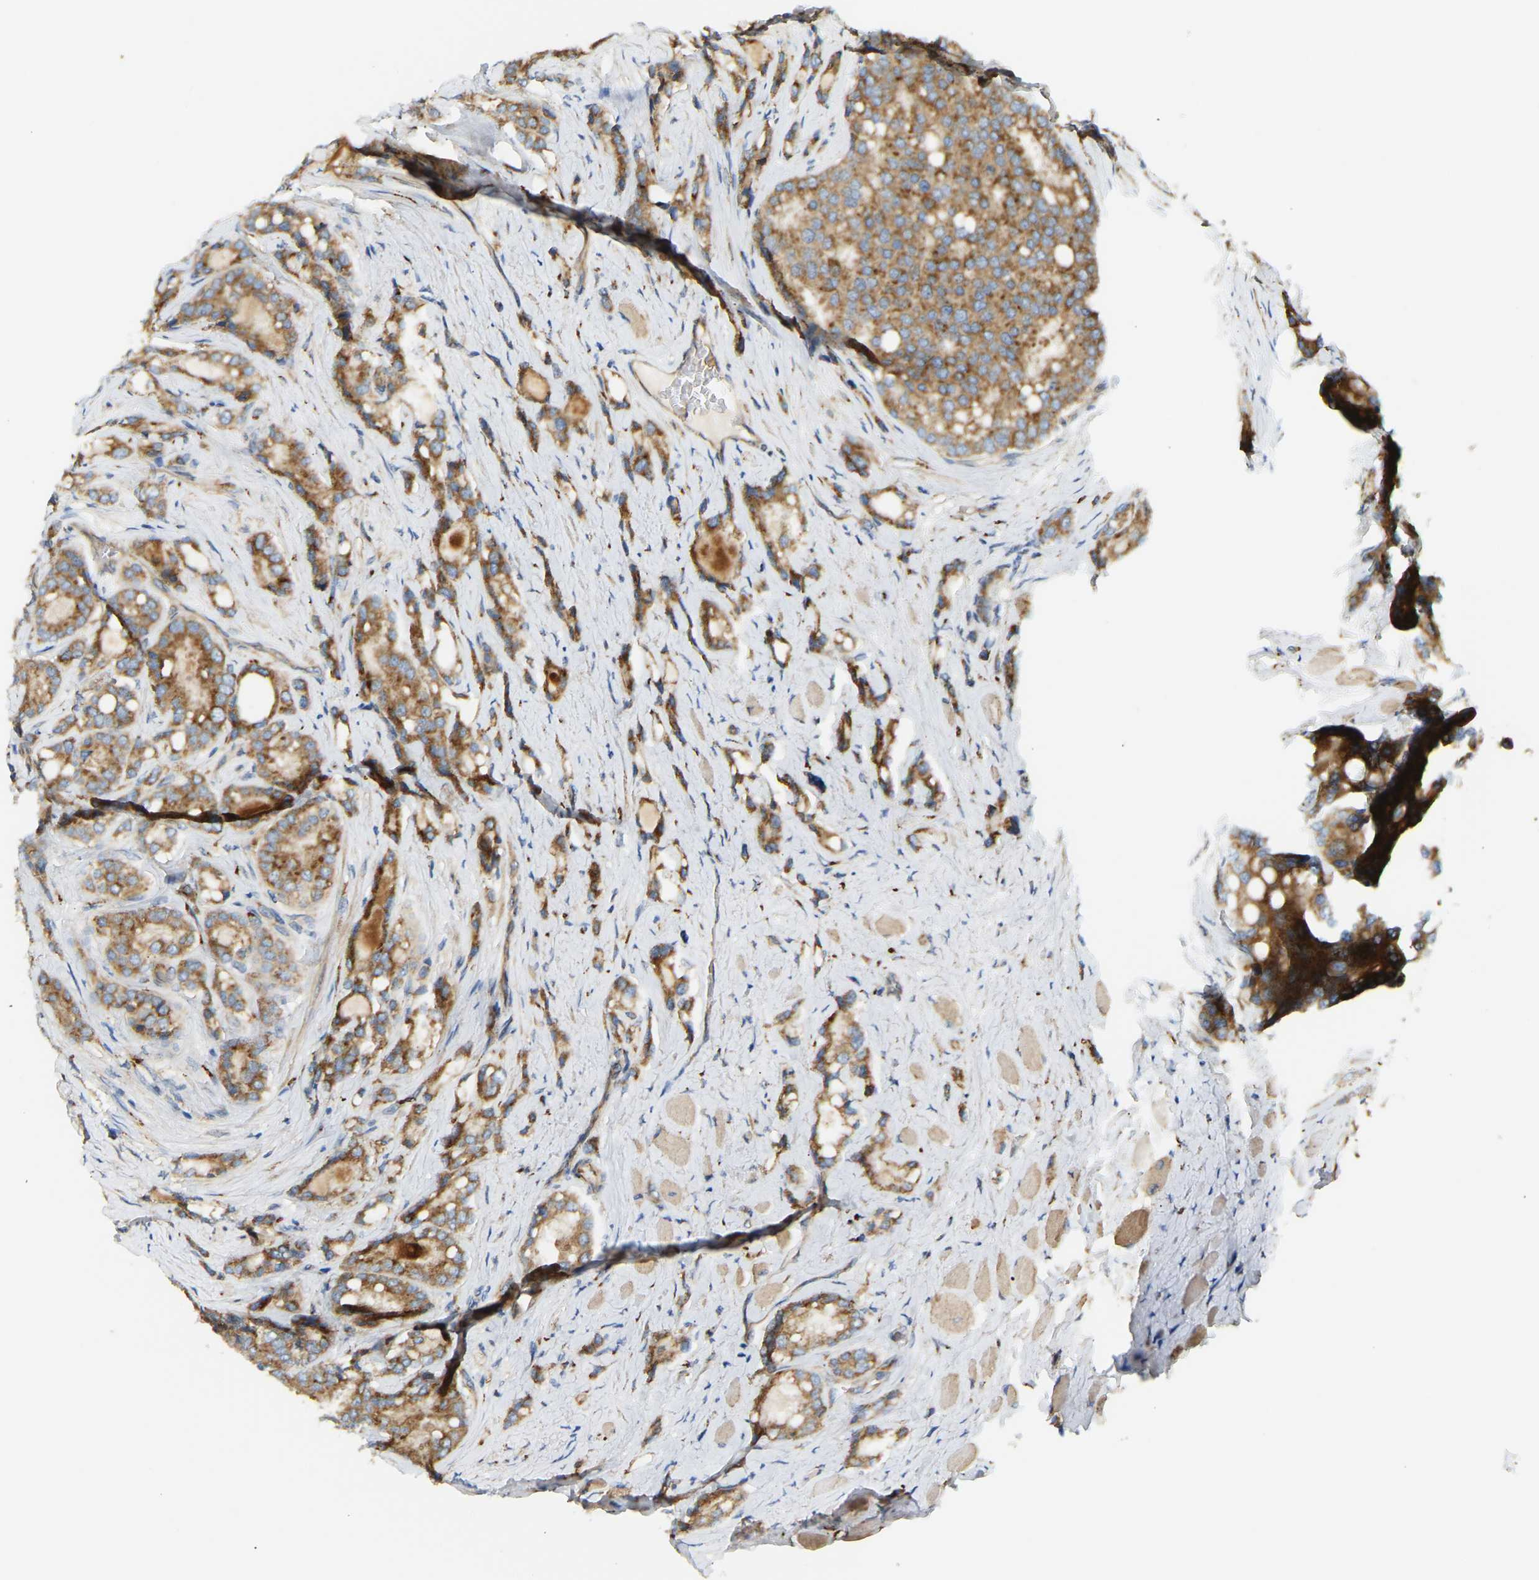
{"staining": {"intensity": "strong", "quantity": ">75%", "location": "cytoplasmic/membranous"}, "tissue": "prostate cancer", "cell_type": "Tumor cells", "image_type": "cancer", "snomed": [{"axis": "morphology", "description": "Adenocarcinoma, High grade"}, {"axis": "topography", "description": "Prostate"}], "caption": "Adenocarcinoma (high-grade) (prostate) stained with a brown dye shows strong cytoplasmic/membranous positive staining in approximately >75% of tumor cells.", "gene": "YIPF2", "patient": {"sex": "male", "age": 50}}